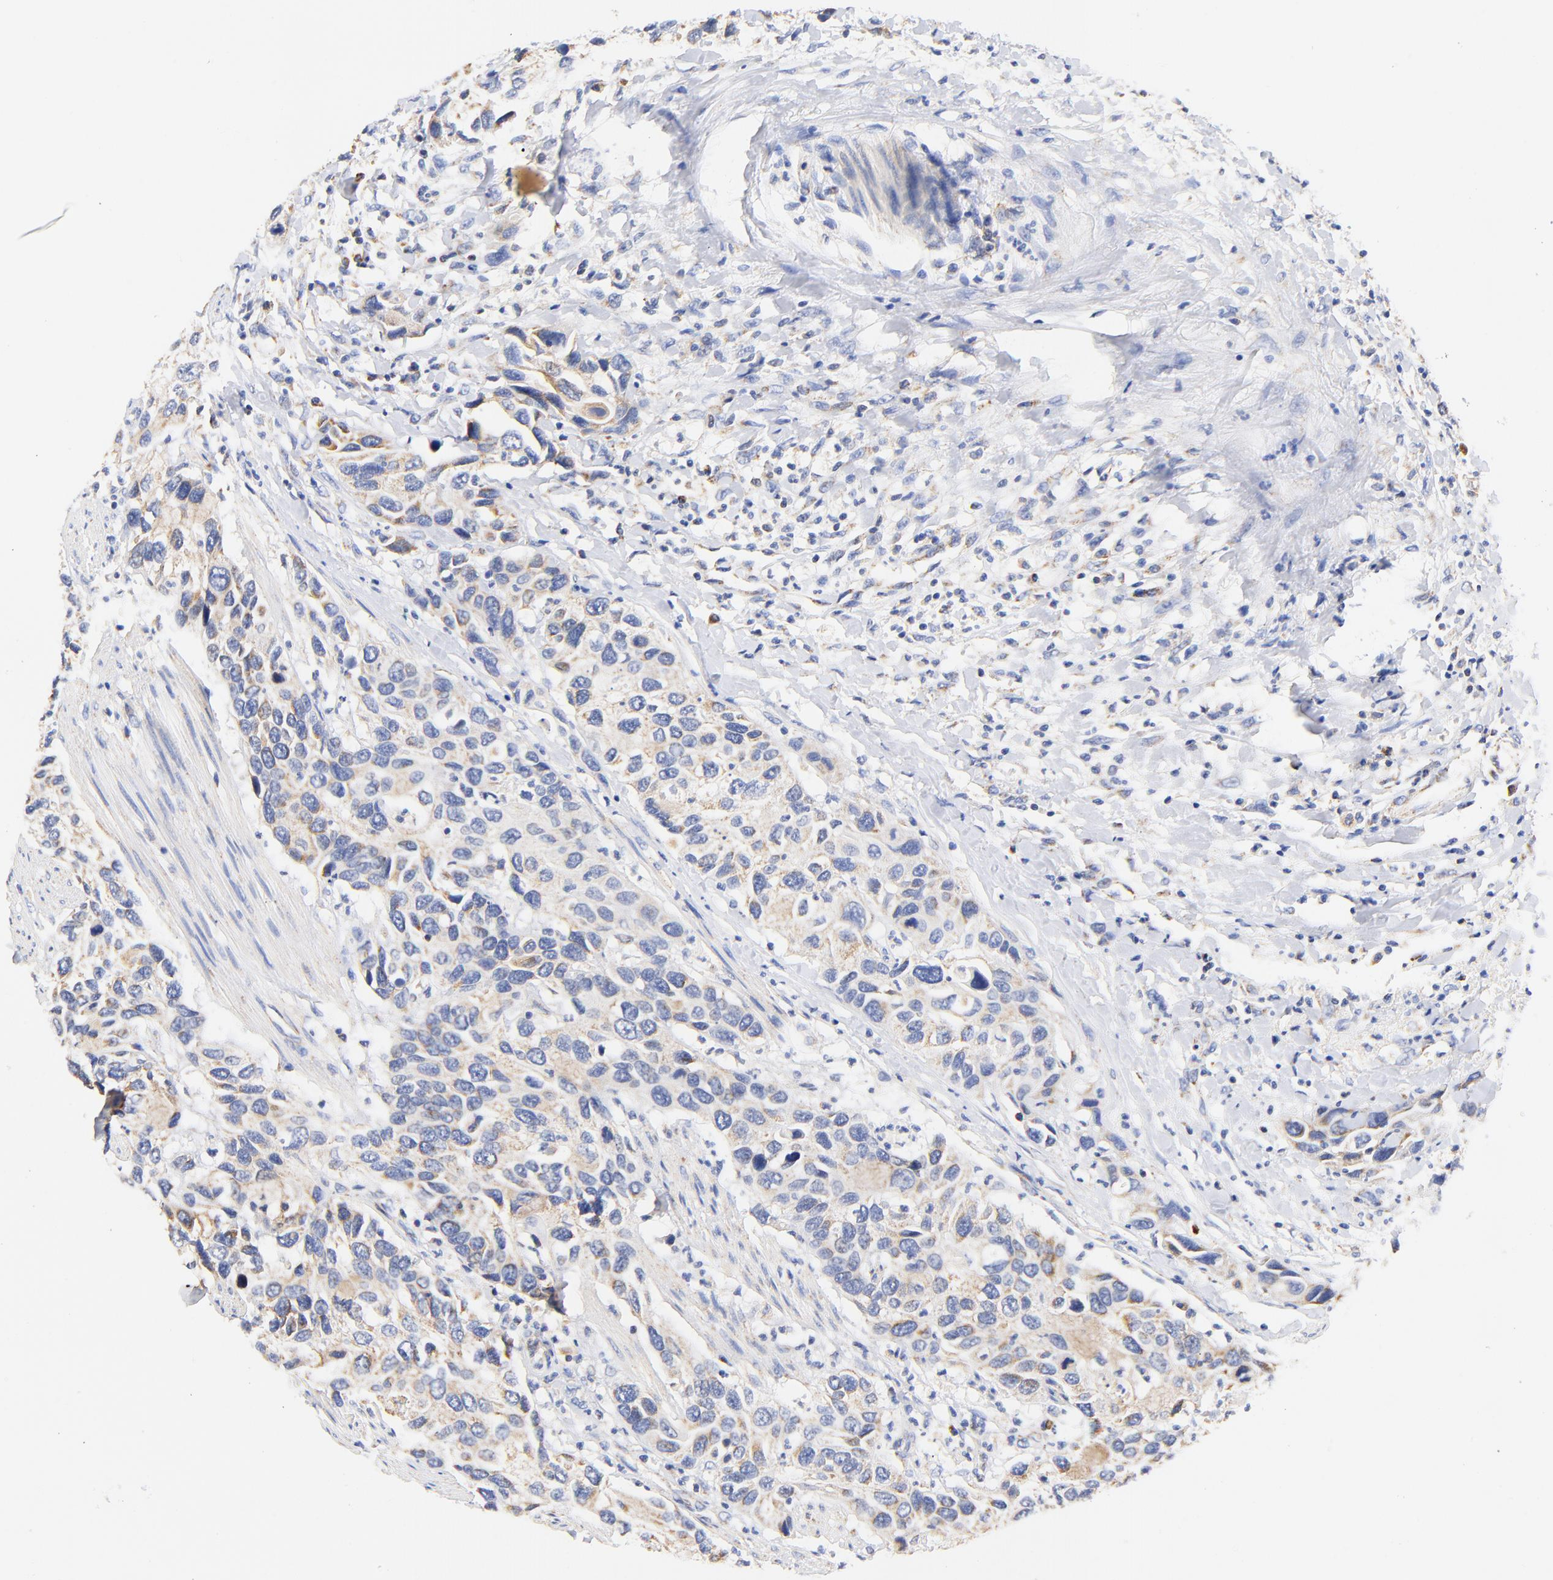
{"staining": {"intensity": "weak", "quantity": "25%-75%", "location": "cytoplasmic/membranous"}, "tissue": "urothelial cancer", "cell_type": "Tumor cells", "image_type": "cancer", "snomed": [{"axis": "morphology", "description": "Urothelial carcinoma, High grade"}, {"axis": "topography", "description": "Urinary bladder"}], "caption": "Protein expression analysis of human urothelial carcinoma (high-grade) reveals weak cytoplasmic/membranous positivity in about 25%-75% of tumor cells.", "gene": "ATP5F1D", "patient": {"sex": "male", "age": 66}}